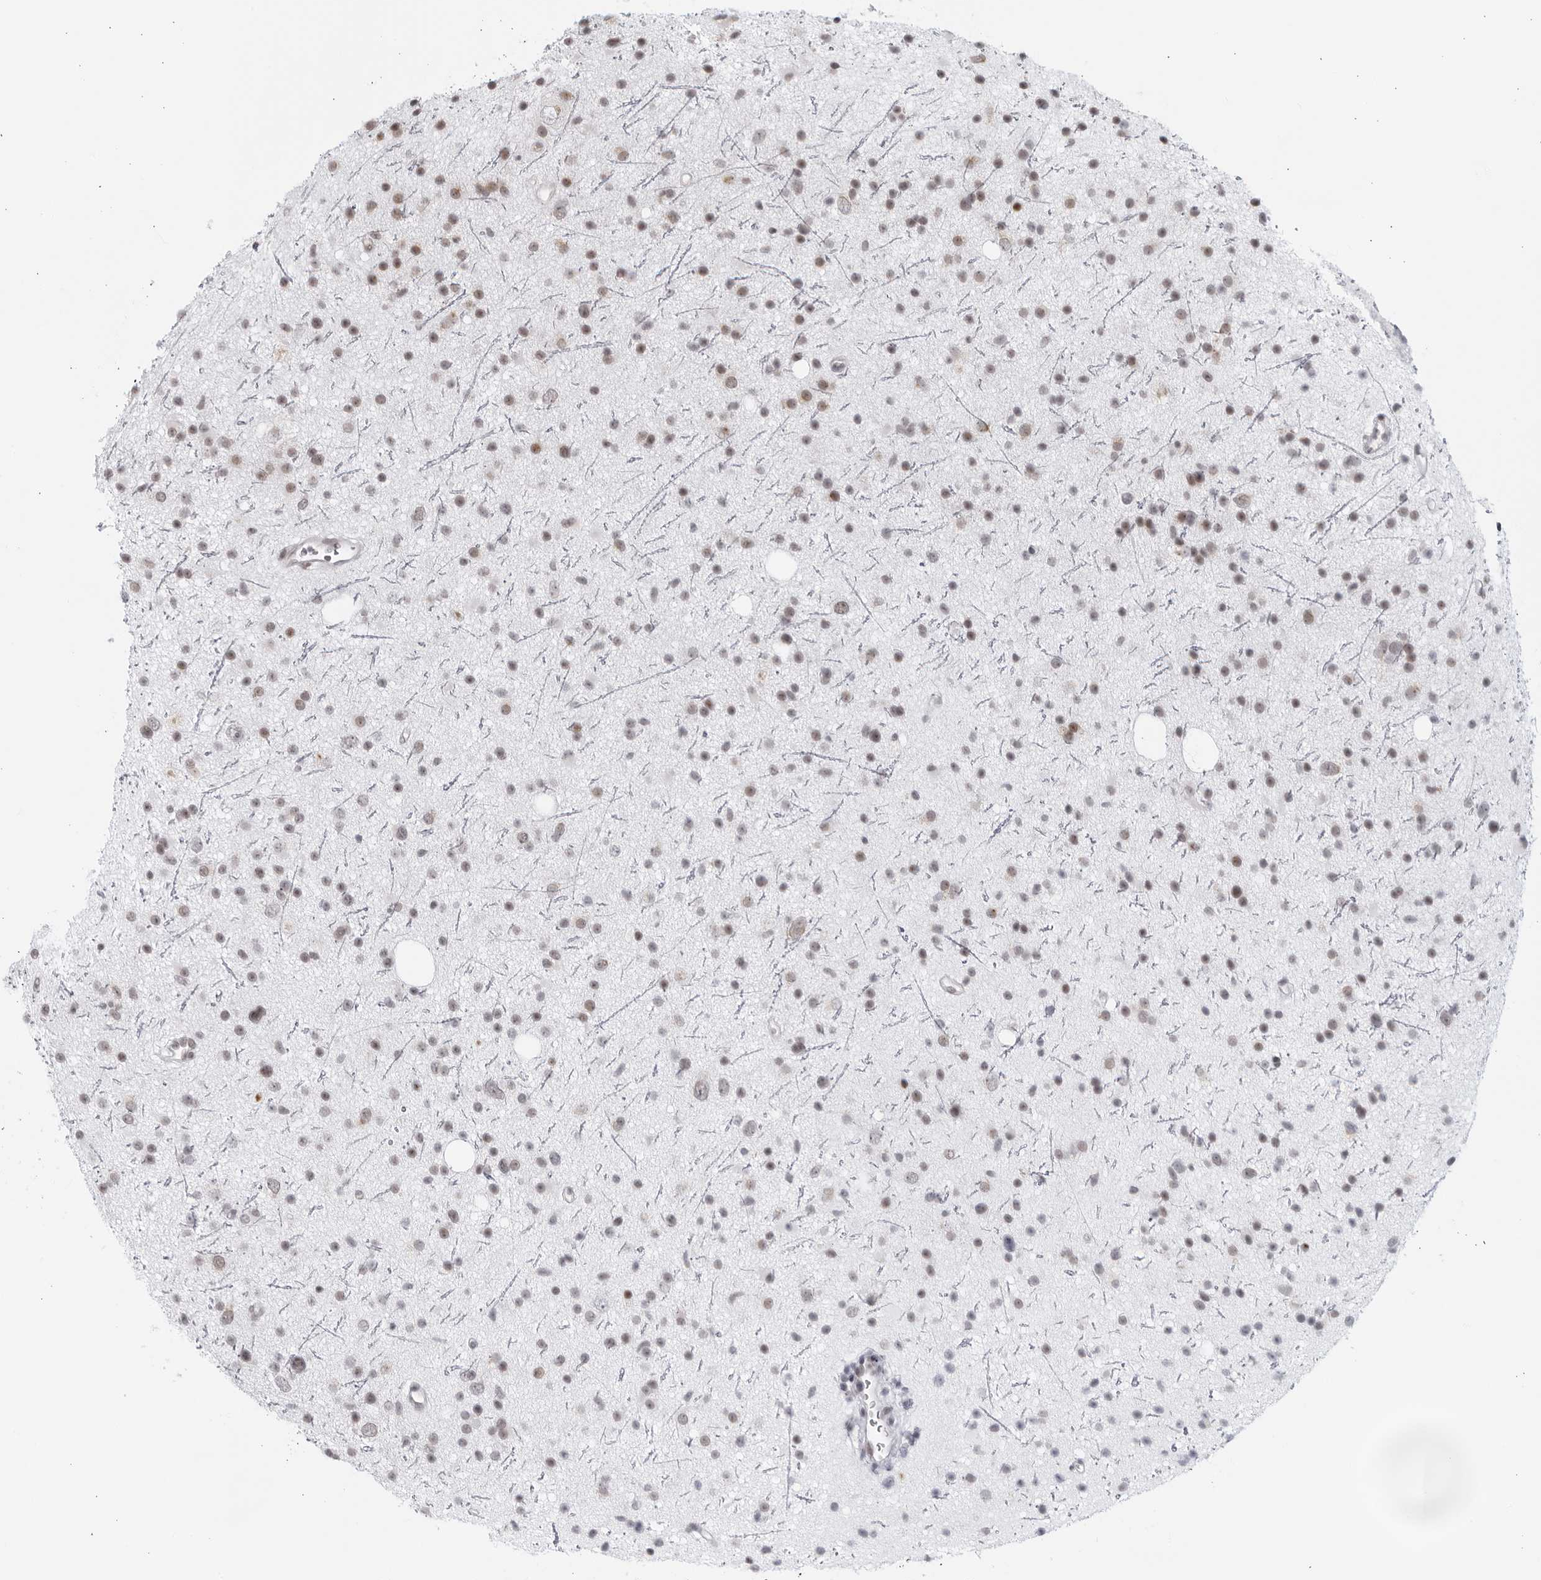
{"staining": {"intensity": "weak", "quantity": "<25%", "location": "cytoplasmic/membranous"}, "tissue": "glioma", "cell_type": "Tumor cells", "image_type": "cancer", "snomed": [{"axis": "morphology", "description": "Glioma, malignant, Low grade"}, {"axis": "topography", "description": "Cerebral cortex"}], "caption": "This is an immunohistochemistry (IHC) photomicrograph of human malignant low-grade glioma. There is no expression in tumor cells.", "gene": "RAB11FIP3", "patient": {"sex": "female", "age": 39}}